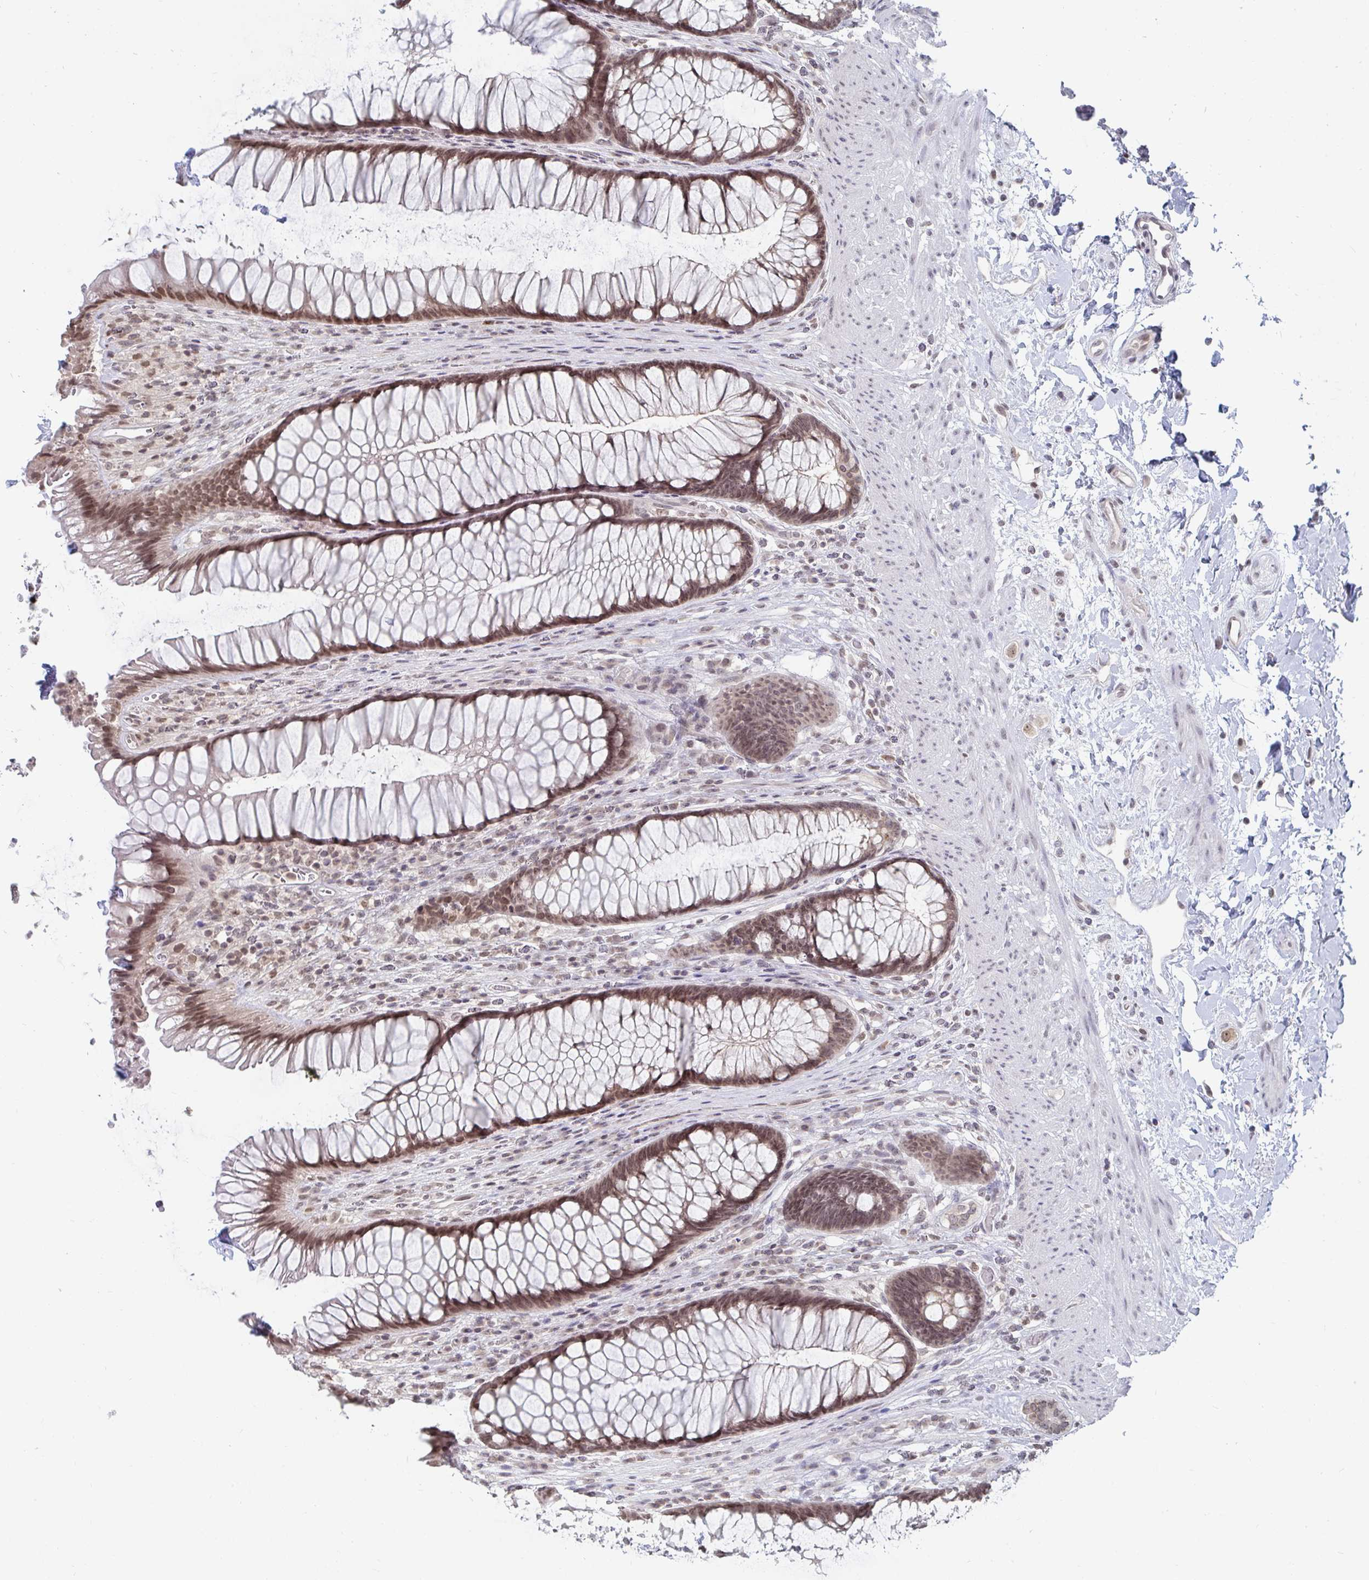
{"staining": {"intensity": "moderate", "quantity": ">75%", "location": "nuclear"}, "tissue": "rectum", "cell_type": "Glandular cells", "image_type": "normal", "snomed": [{"axis": "morphology", "description": "Normal tissue, NOS"}, {"axis": "topography", "description": "Rectum"}], "caption": "Immunohistochemical staining of unremarkable human rectum displays >75% levels of moderate nuclear protein positivity in about >75% of glandular cells.", "gene": "TRIP12", "patient": {"sex": "male", "age": 53}}